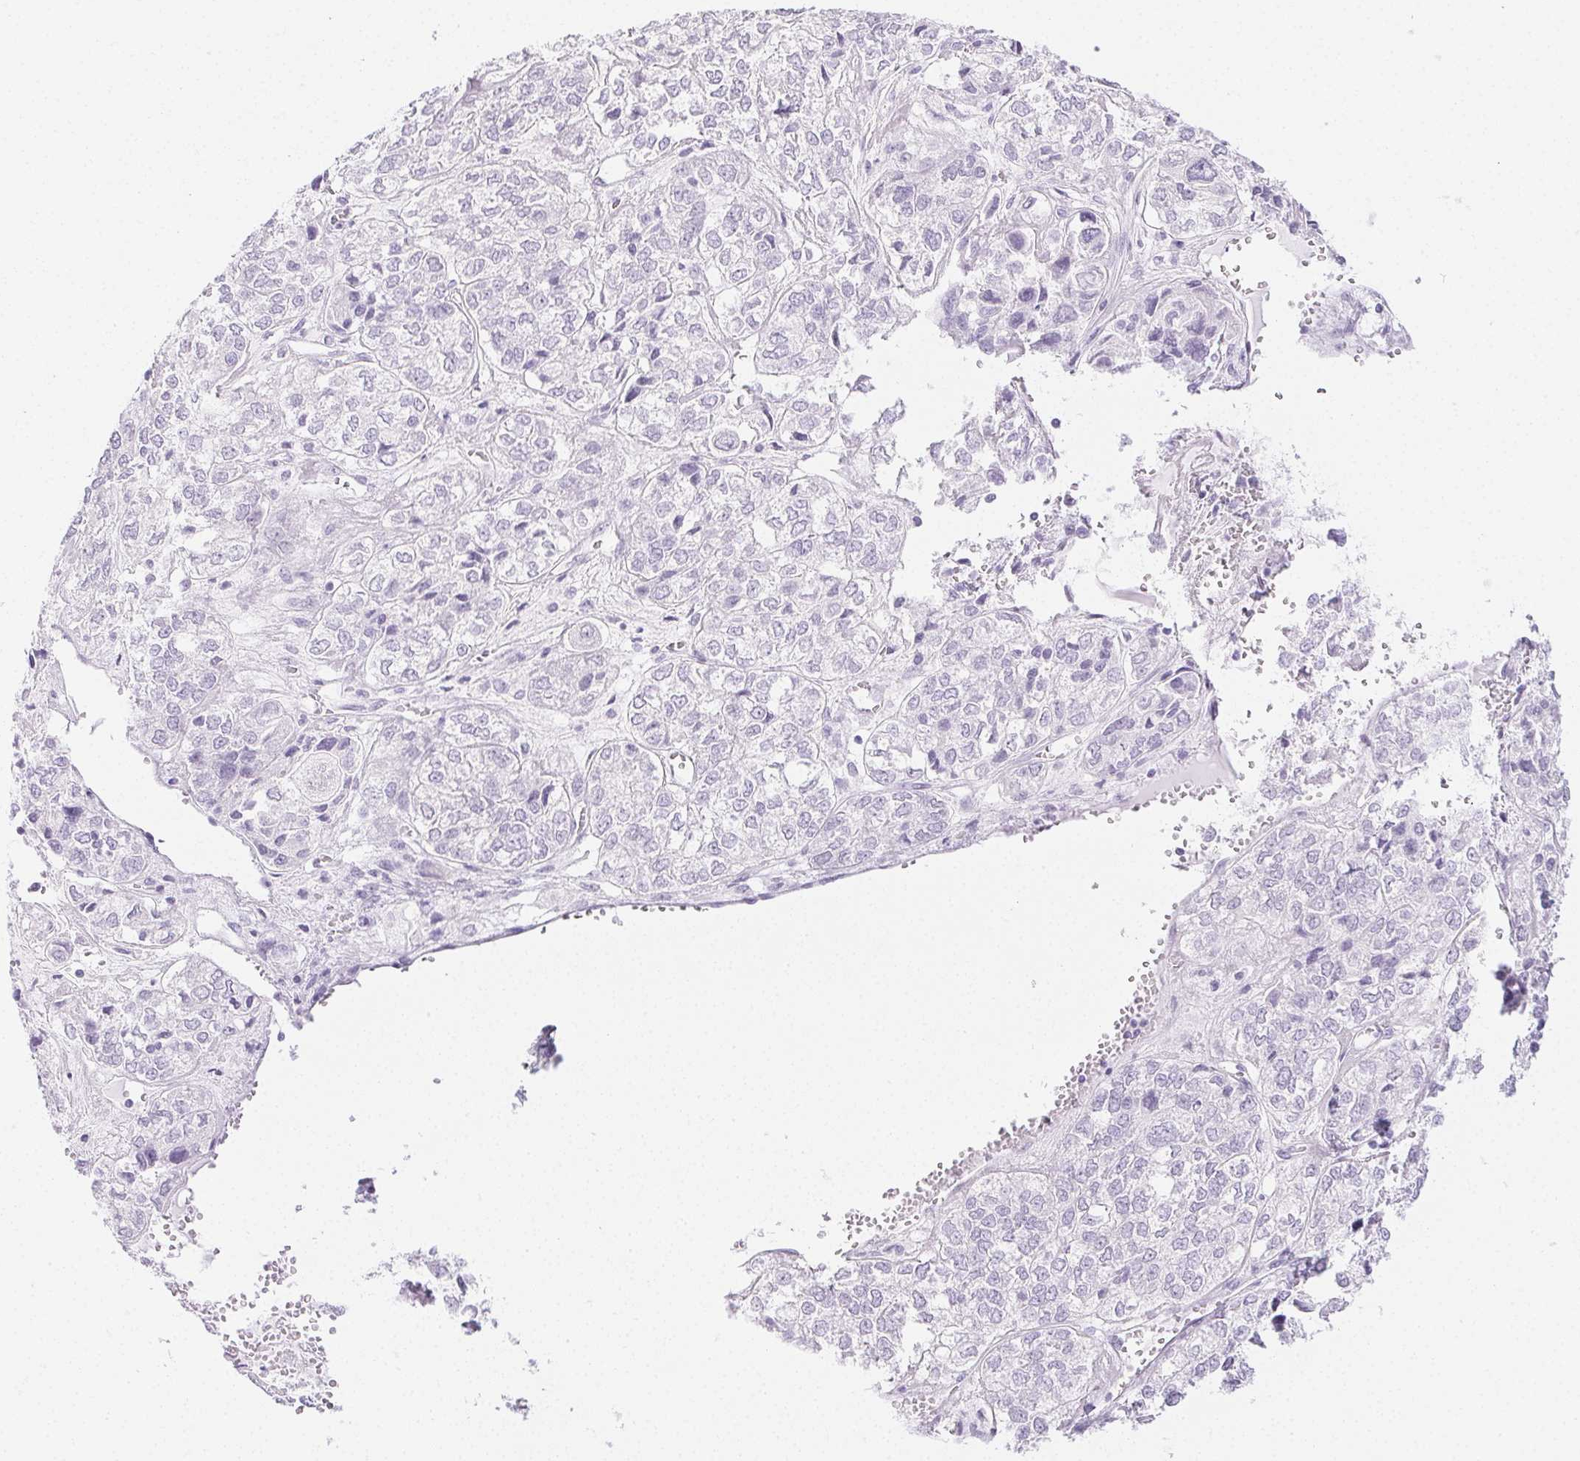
{"staining": {"intensity": "negative", "quantity": "none", "location": "none"}, "tissue": "ovarian cancer", "cell_type": "Tumor cells", "image_type": "cancer", "snomed": [{"axis": "morphology", "description": "Carcinoma, endometroid"}, {"axis": "topography", "description": "Ovary"}], "caption": "The micrograph reveals no staining of tumor cells in ovarian cancer.", "gene": "PI3", "patient": {"sex": "female", "age": 64}}